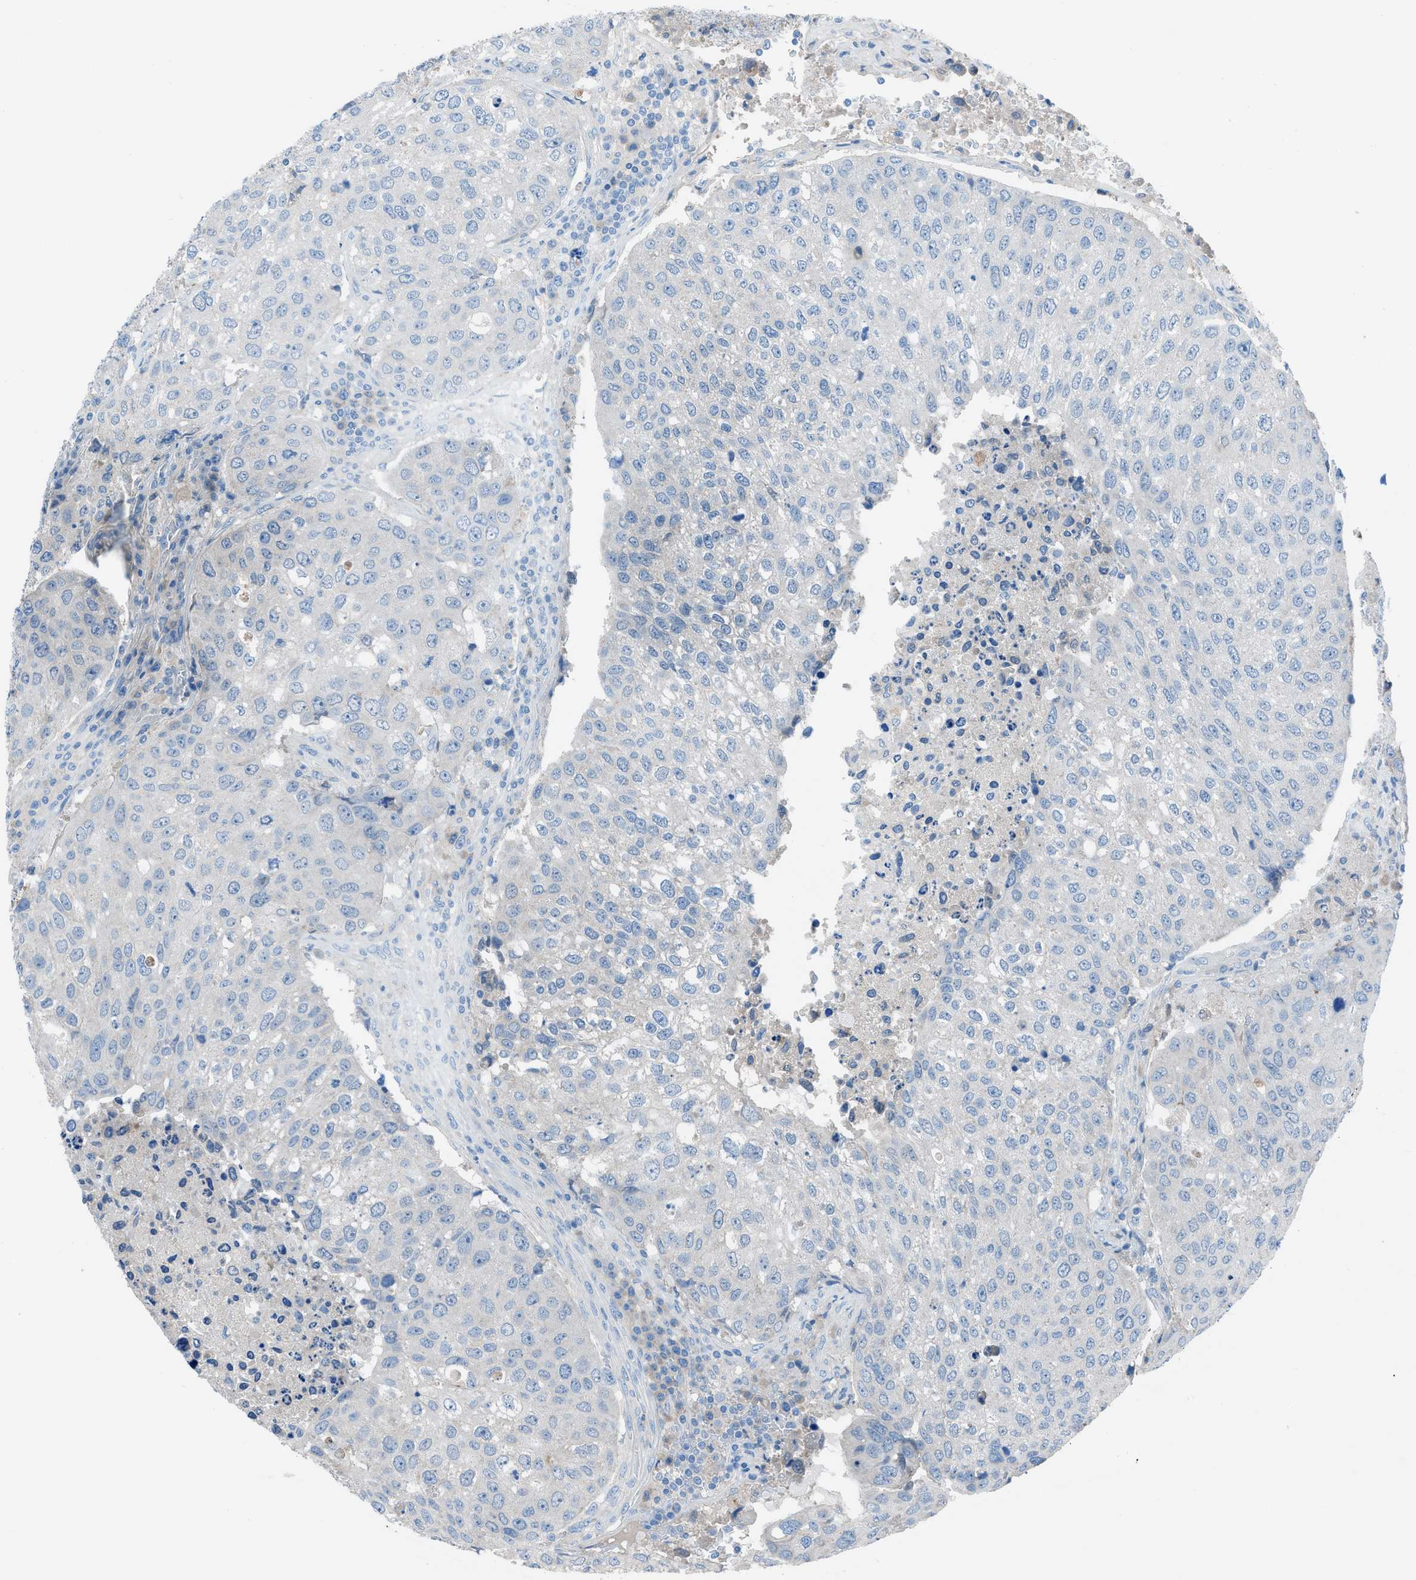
{"staining": {"intensity": "negative", "quantity": "none", "location": "none"}, "tissue": "urothelial cancer", "cell_type": "Tumor cells", "image_type": "cancer", "snomed": [{"axis": "morphology", "description": "Urothelial carcinoma, High grade"}, {"axis": "topography", "description": "Lymph node"}, {"axis": "topography", "description": "Urinary bladder"}], "caption": "Human urothelial cancer stained for a protein using immunohistochemistry exhibits no staining in tumor cells.", "gene": "C5AR2", "patient": {"sex": "male", "age": 51}}